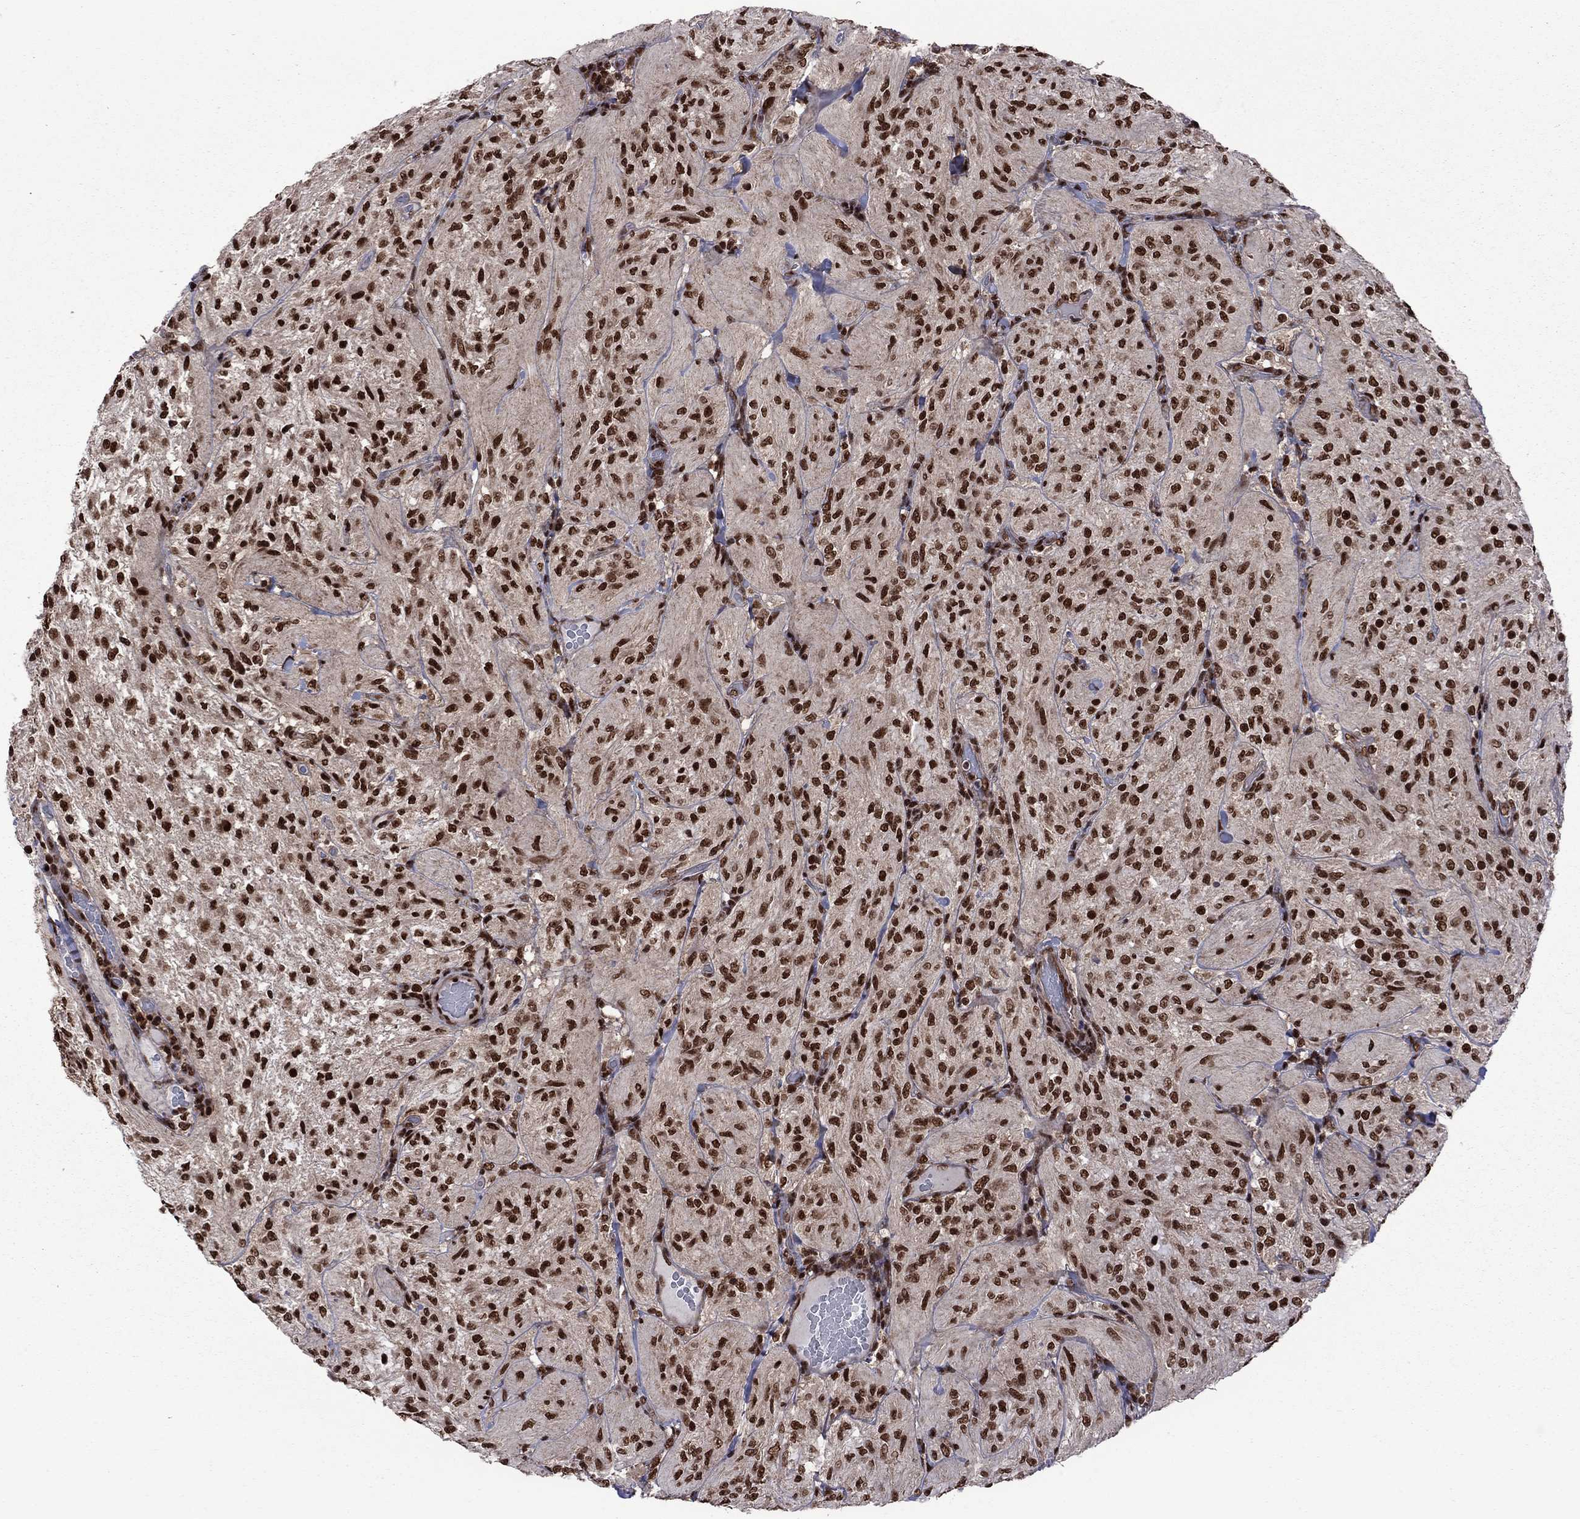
{"staining": {"intensity": "strong", "quantity": ">75%", "location": "nuclear"}, "tissue": "glioma", "cell_type": "Tumor cells", "image_type": "cancer", "snomed": [{"axis": "morphology", "description": "Glioma, malignant, Low grade"}, {"axis": "topography", "description": "Brain"}], "caption": "The immunohistochemical stain labels strong nuclear positivity in tumor cells of malignant glioma (low-grade) tissue.", "gene": "MED25", "patient": {"sex": "male", "age": 3}}